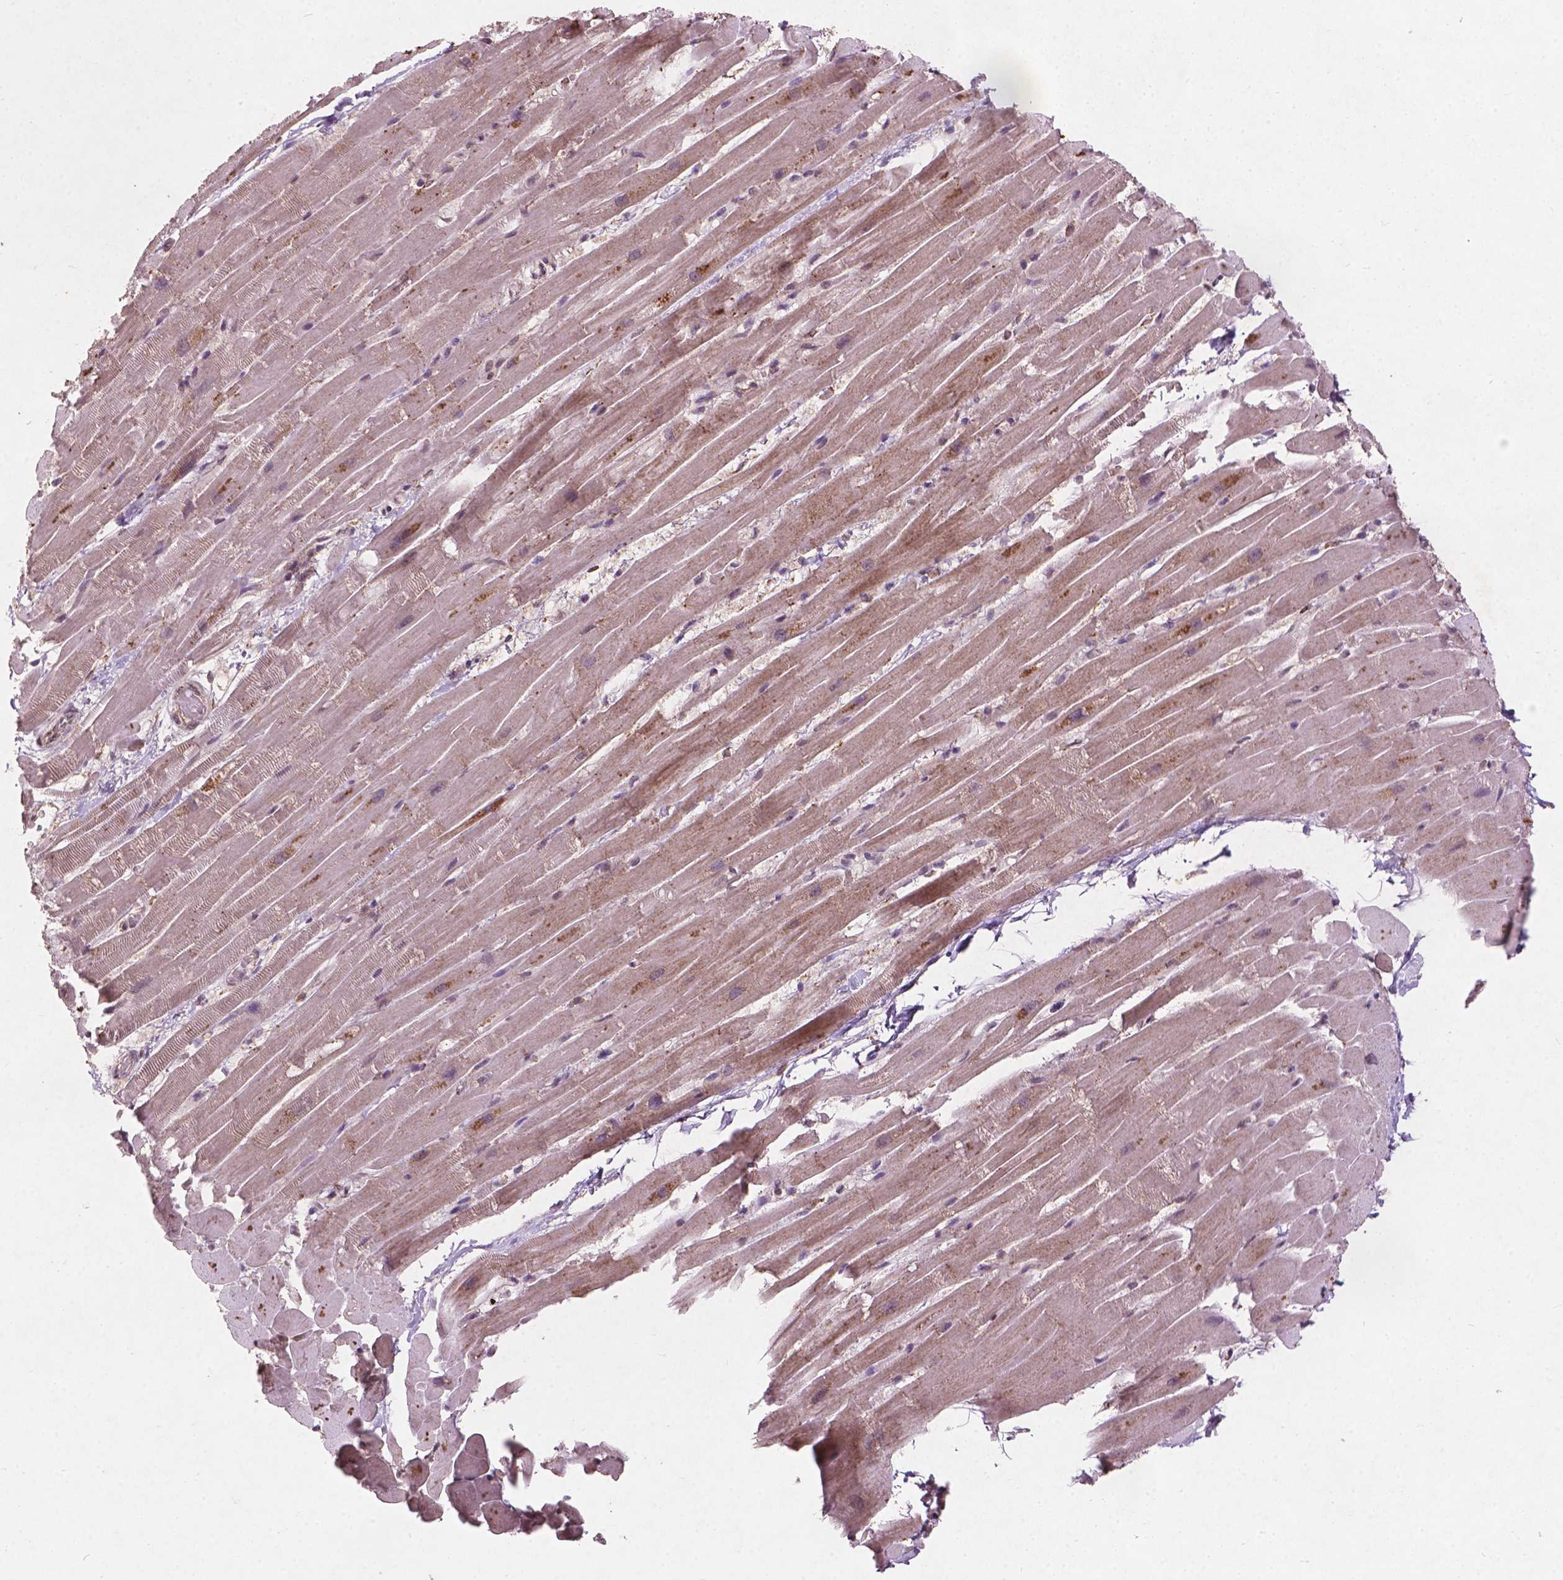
{"staining": {"intensity": "moderate", "quantity": "25%-75%", "location": "cytoplasmic/membranous"}, "tissue": "heart muscle", "cell_type": "Cardiomyocytes", "image_type": "normal", "snomed": [{"axis": "morphology", "description": "Normal tissue, NOS"}, {"axis": "topography", "description": "Heart"}], "caption": "Heart muscle stained with a brown dye exhibits moderate cytoplasmic/membranous positive staining in approximately 25%-75% of cardiomyocytes.", "gene": "SMAD2", "patient": {"sex": "male", "age": 37}}